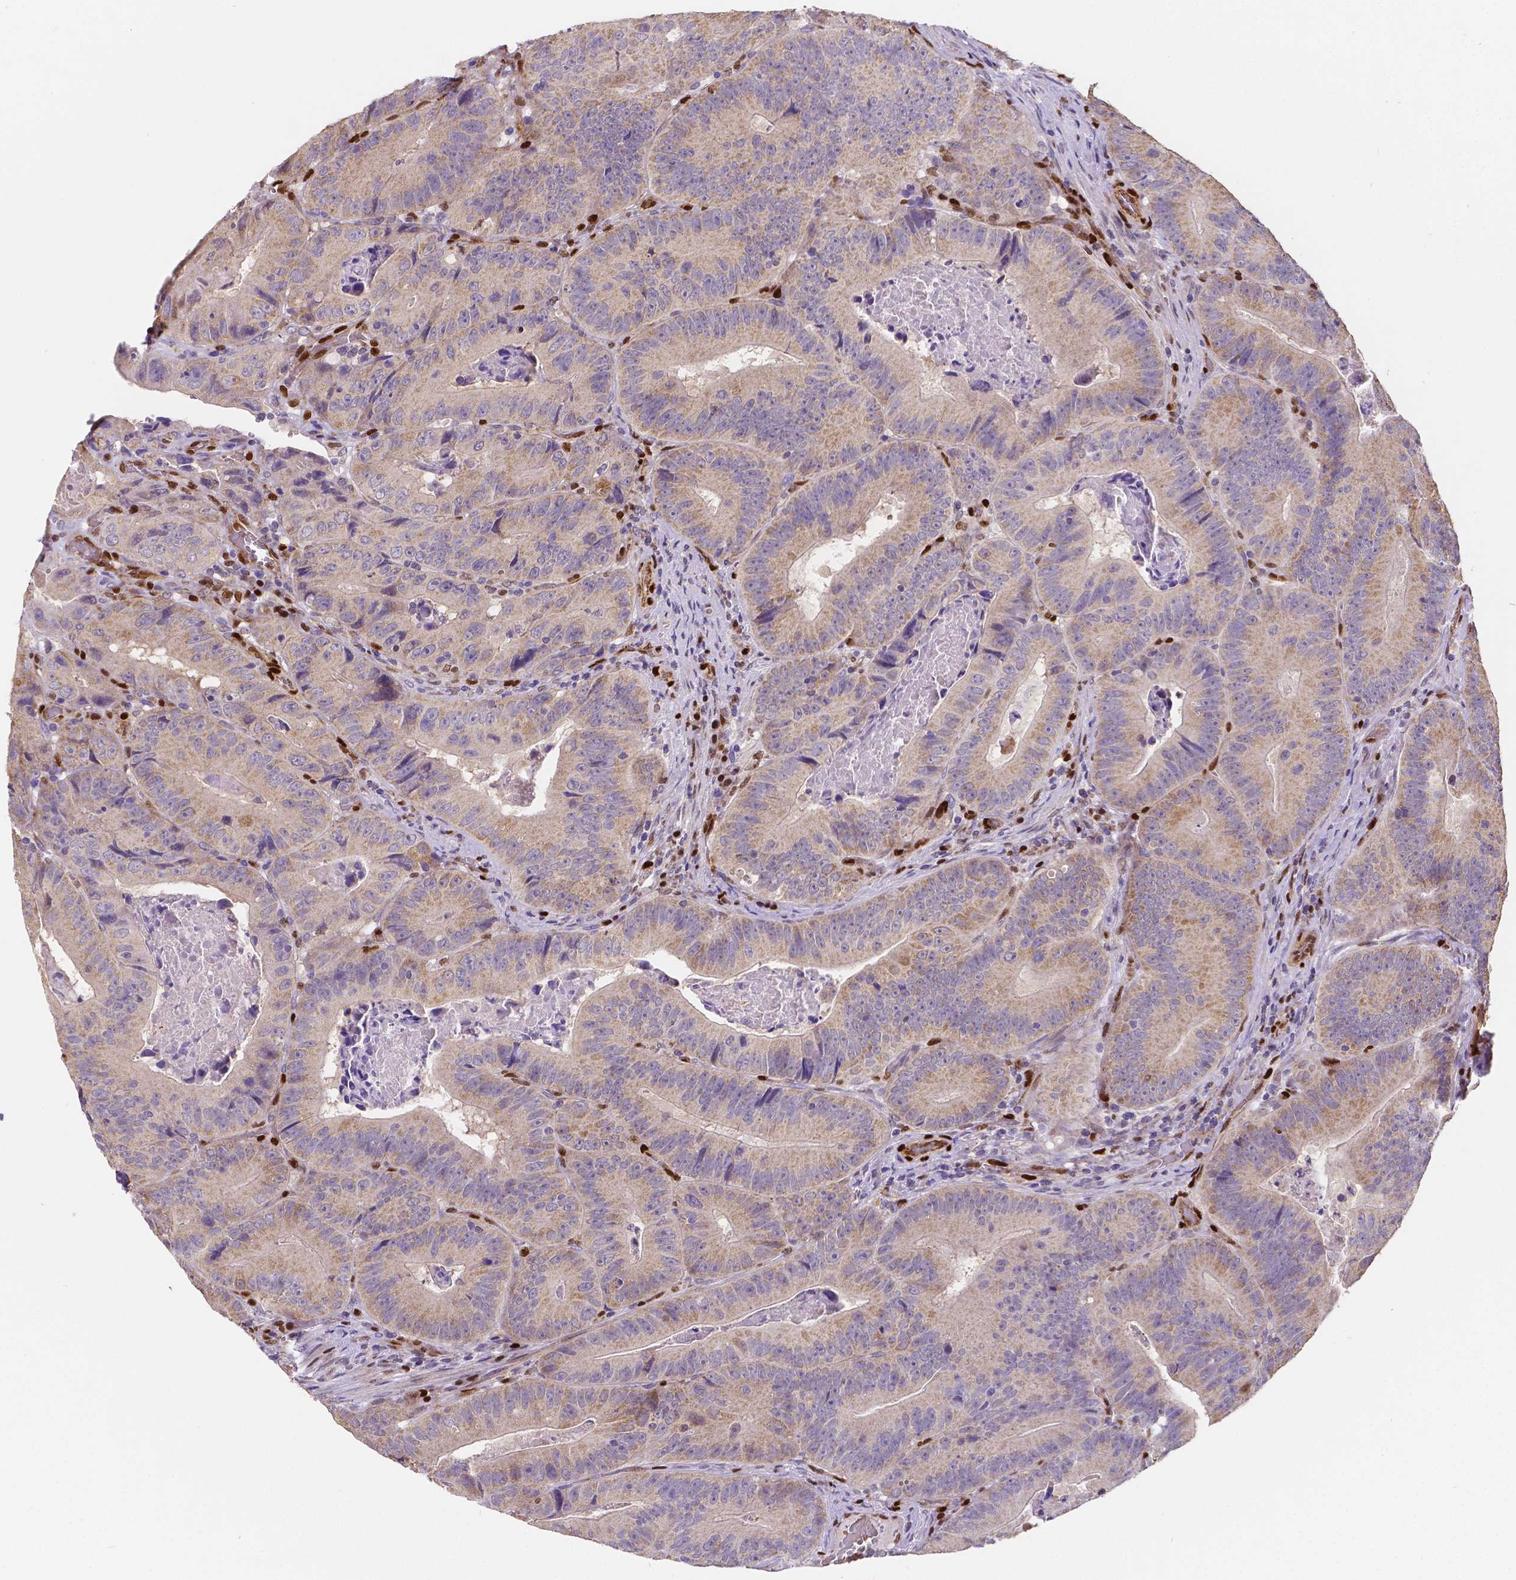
{"staining": {"intensity": "weak", "quantity": "25%-75%", "location": "cytoplasmic/membranous"}, "tissue": "colorectal cancer", "cell_type": "Tumor cells", "image_type": "cancer", "snomed": [{"axis": "morphology", "description": "Adenocarcinoma, NOS"}, {"axis": "topography", "description": "Colon"}], "caption": "Human colorectal cancer (adenocarcinoma) stained for a protein (brown) demonstrates weak cytoplasmic/membranous positive staining in about 25%-75% of tumor cells.", "gene": "MEF2C", "patient": {"sex": "female", "age": 86}}